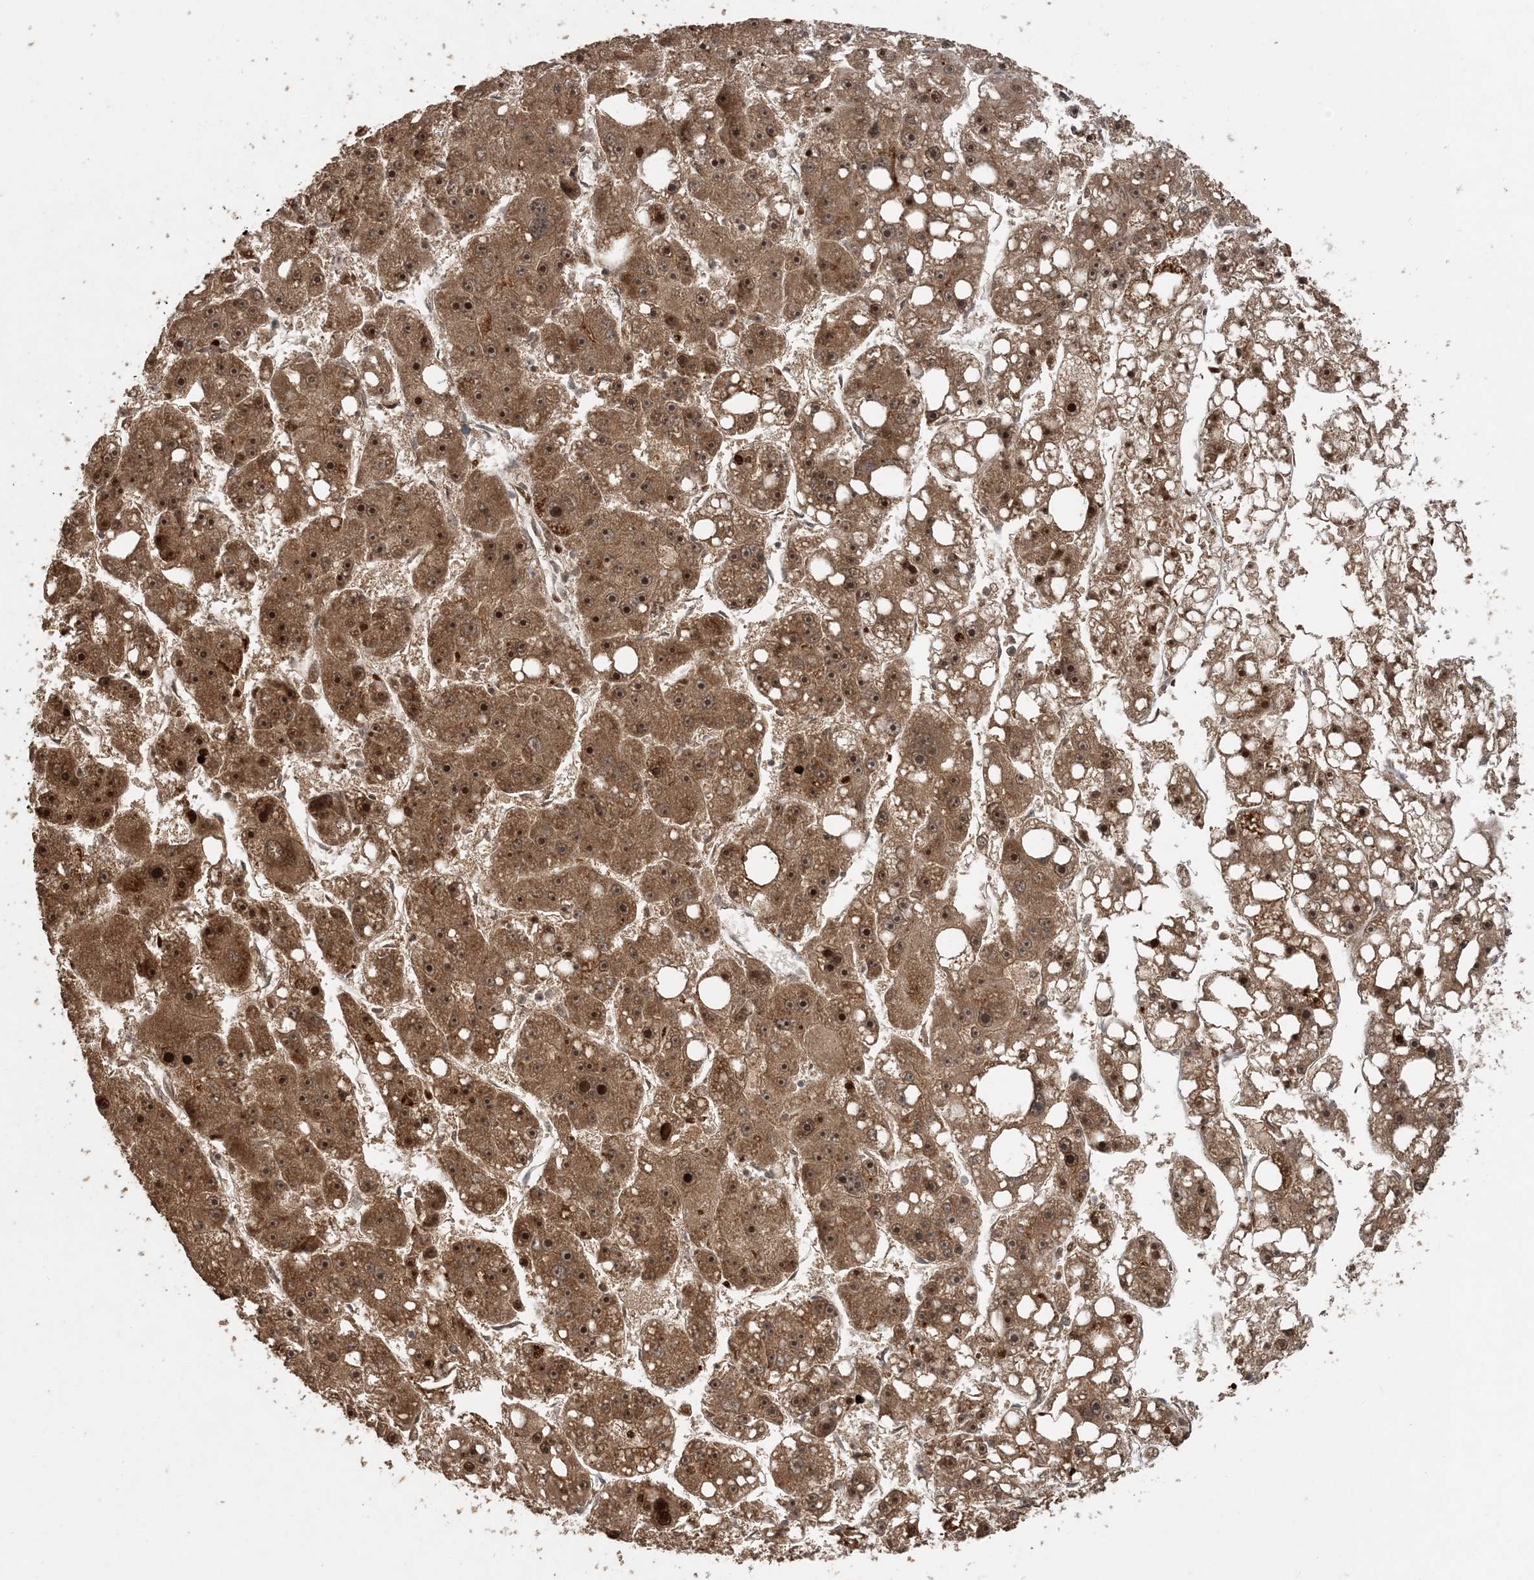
{"staining": {"intensity": "strong", "quantity": ">75%", "location": "cytoplasmic/membranous,nuclear"}, "tissue": "liver cancer", "cell_type": "Tumor cells", "image_type": "cancer", "snomed": [{"axis": "morphology", "description": "Carcinoma, Hepatocellular, NOS"}, {"axis": "topography", "description": "Liver"}], "caption": "Hepatocellular carcinoma (liver) tissue shows strong cytoplasmic/membranous and nuclear positivity in about >75% of tumor cells, visualized by immunohistochemistry. (Brightfield microscopy of DAB IHC at high magnification).", "gene": "ATP13A2", "patient": {"sex": "female", "age": 61}}